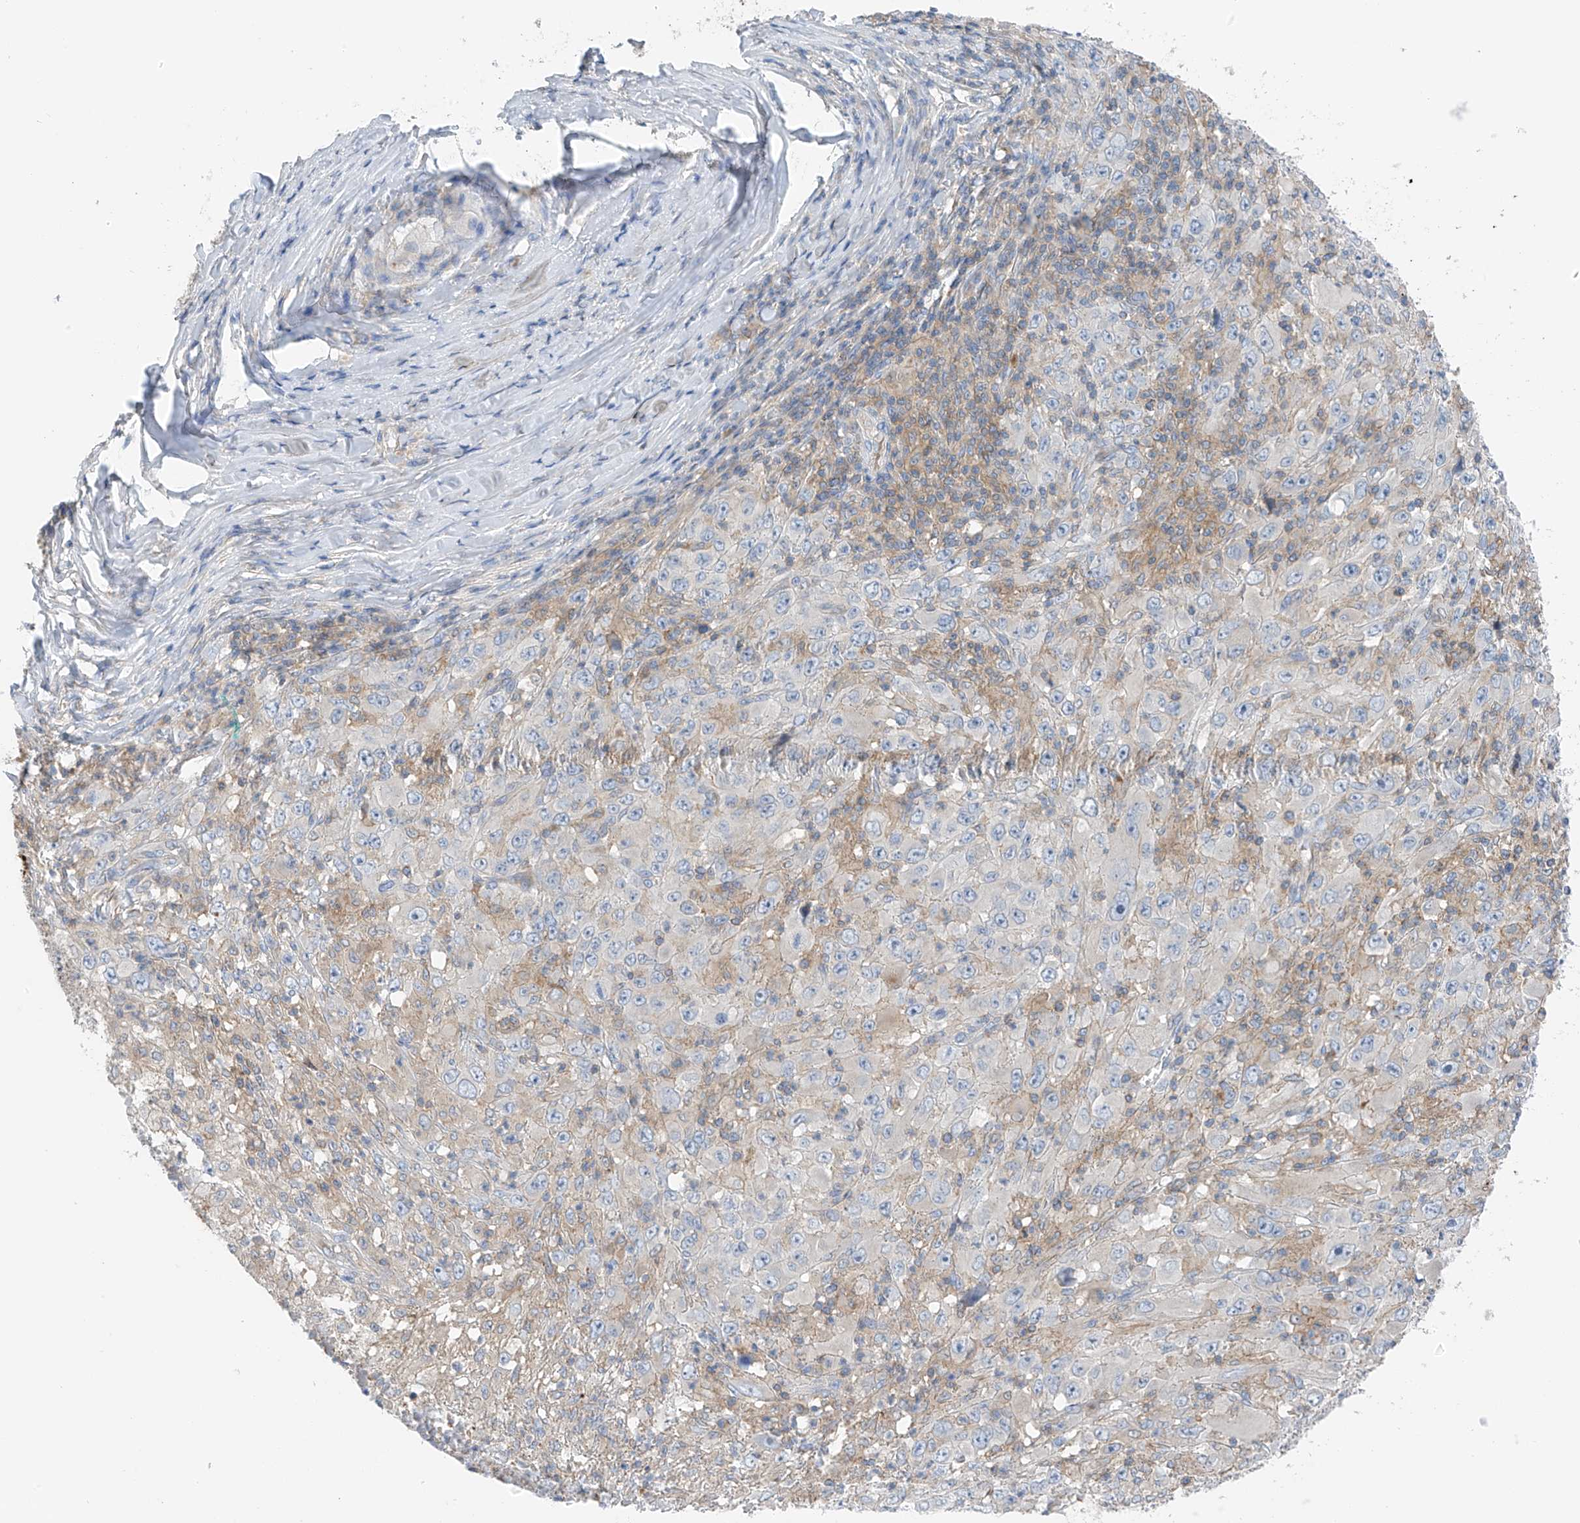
{"staining": {"intensity": "negative", "quantity": "none", "location": "none"}, "tissue": "melanoma", "cell_type": "Tumor cells", "image_type": "cancer", "snomed": [{"axis": "morphology", "description": "Malignant melanoma, Metastatic site"}, {"axis": "topography", "description": "Skin"}], "caption": "The IHC photomicrograph has no significant positivity in tumor cells of malignant melanoma (metastatic site) tissue. (DAB (3,3'-diaminobenzidine) immunohistochemistry visualized using brightfield microscopy, high magnification).", "gene": "NALCN", "patient": {"sex": "female", "age": 56}}